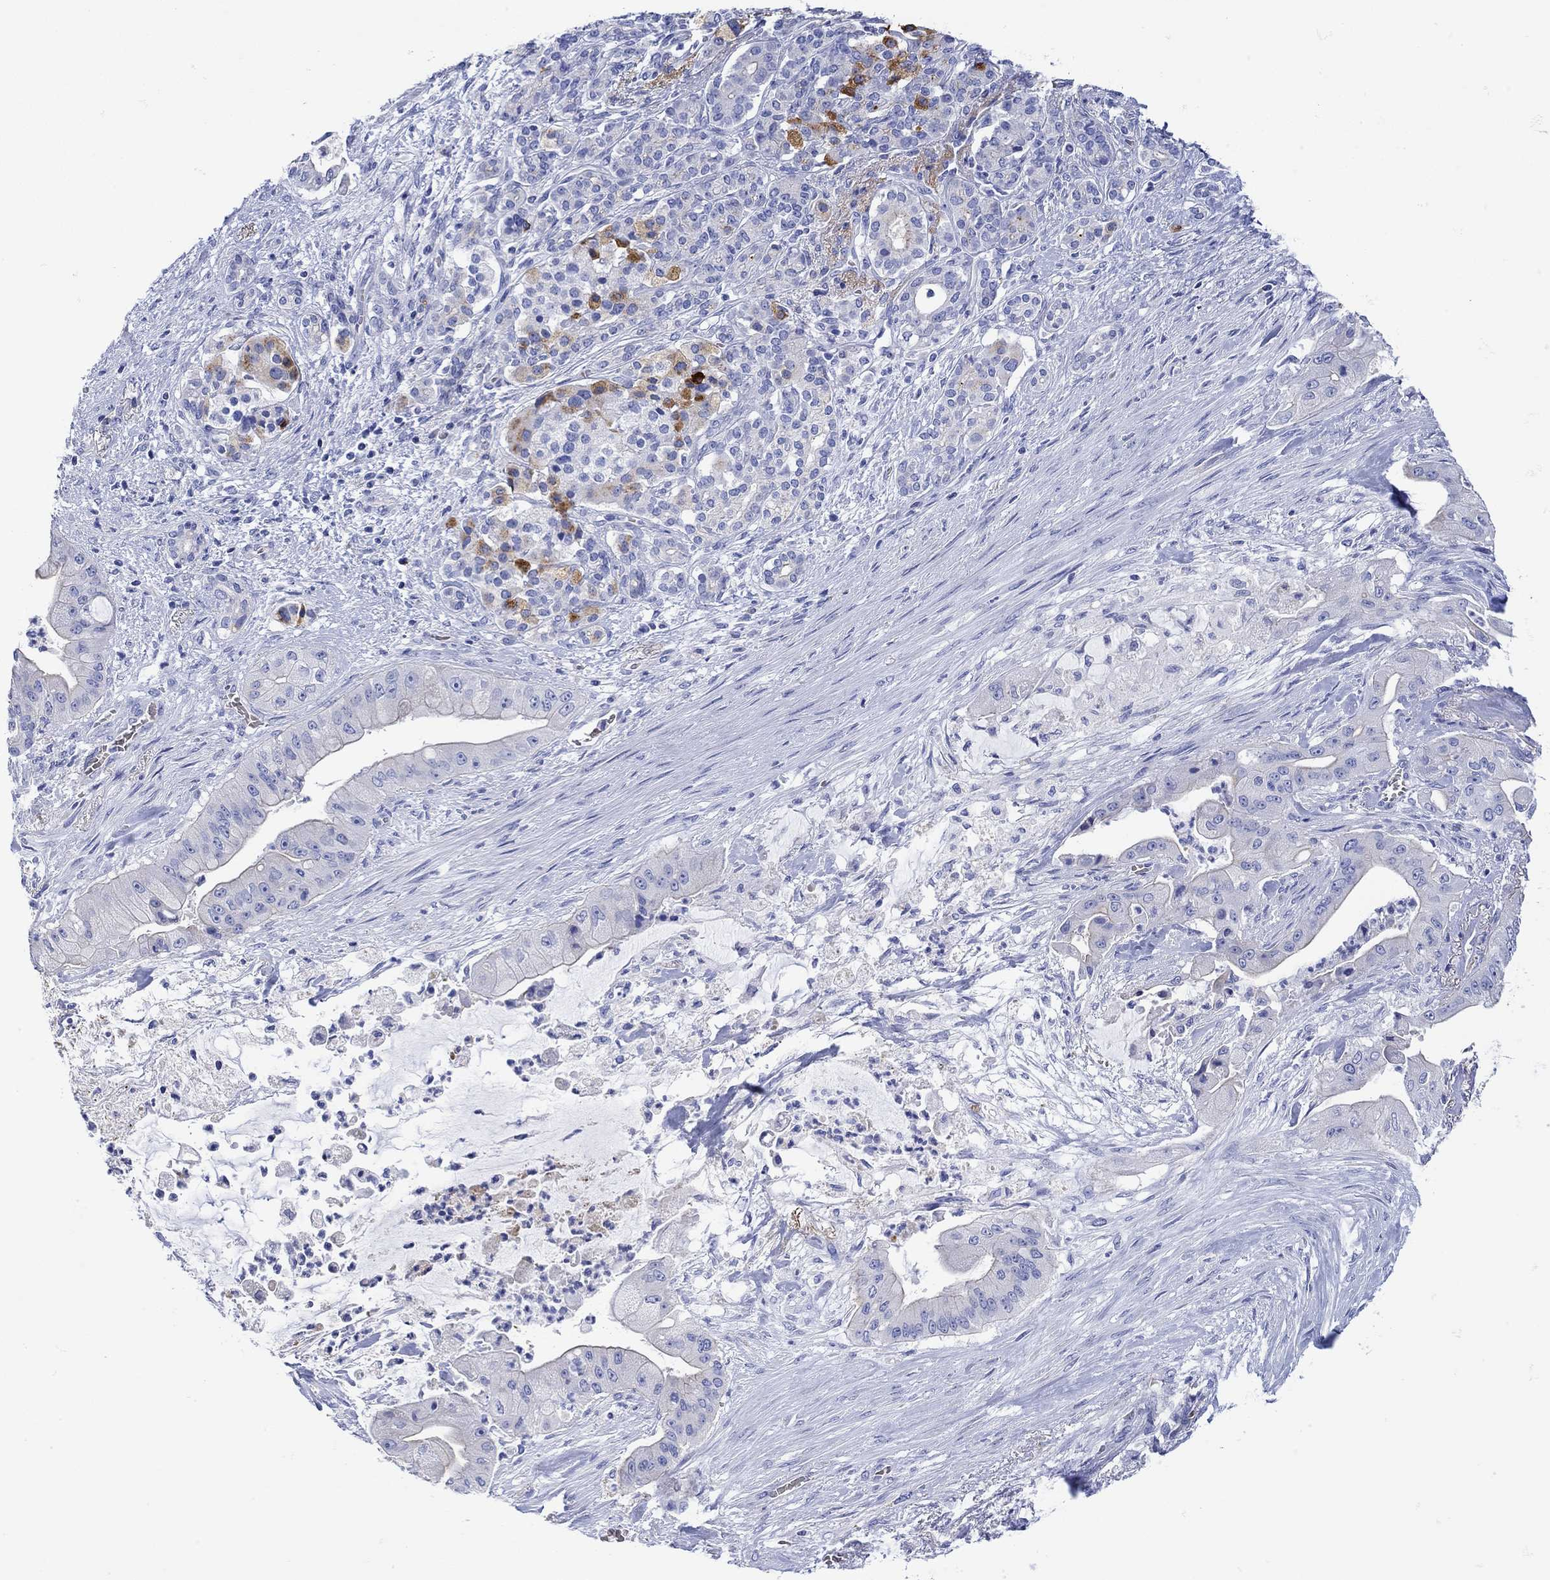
{"staining": {"intensity": "strong", "quantity": "<25%", "location": "cytoplasmic/membranous"}, "tissue": "pancreatic cancer", "cell_type": "Tumor cells", "image_type": "cancer", "snomed": [{"axis": "morphology", "description": "Normal tissue, NOS"}, {"axis": "morphology", "description": "Inflammation, NOS"}, {"axis": "morphology", "description": "Adenocarcinoma, NOS"}, {"axis": "topography", "description": "Pancreas"}], "caption": "This is a photomicrograph of immunohistochemistry staining of pancreatic cancer (adenocarcinoma), which shows strong positivity in the cytoplasmic/membranous of tumor cells.", "gene": "ANKMY1", "patient": {"sex": "male", "age": 57}}